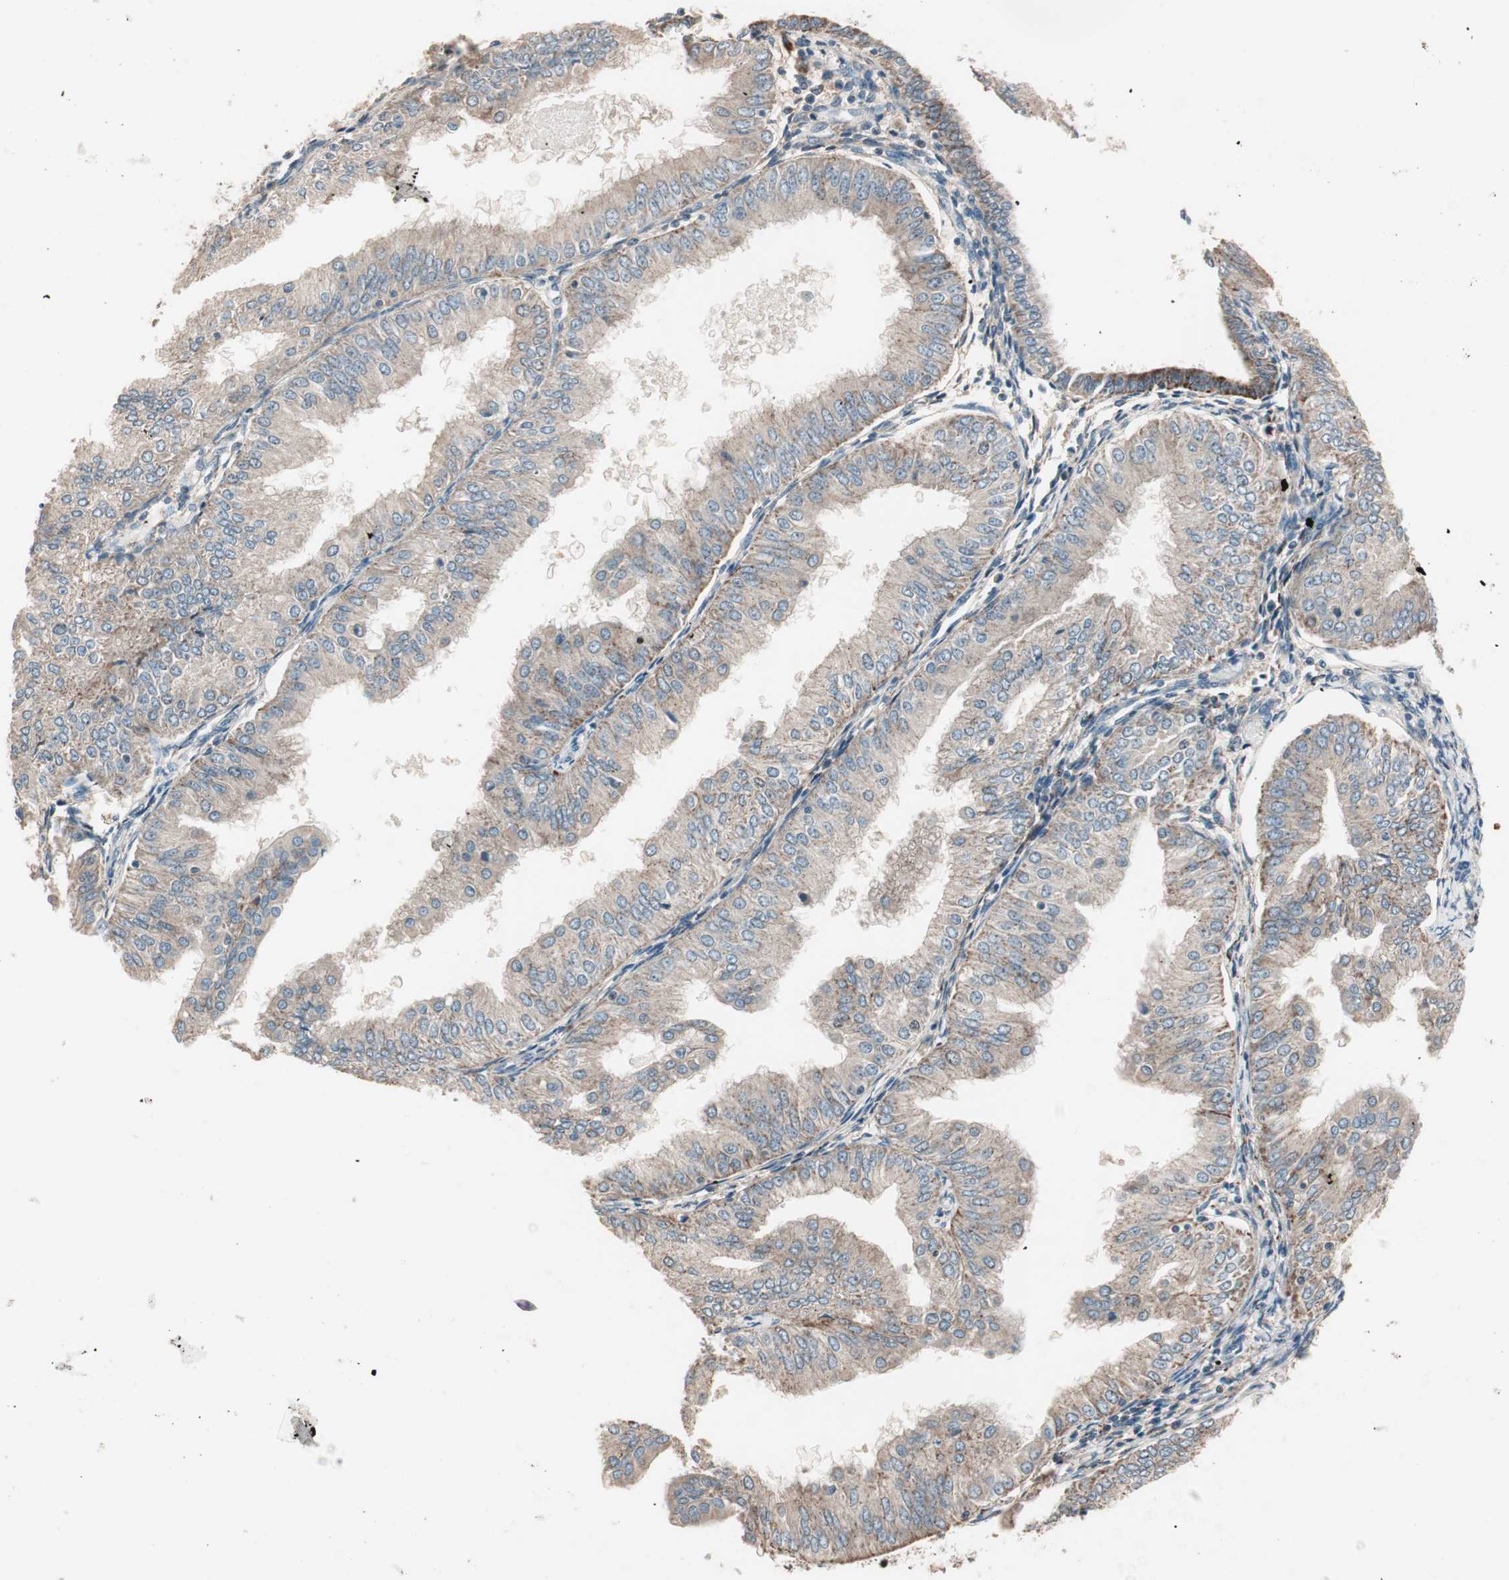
{"staining": {"intensity": "moderate", "quantity": ">75%", "location": "cytoplasmic/membranous"}, "tissue": "endometrial cancer", "cell_type": "Tumor cells", "image_type": "cancer", "snomed": [{"axis": "morphology", "description": "Adenocarcinoma, NOS"}, {"axis": "topography", "description": "Endometrium"}], "caption": "Tumor cells exhibit moderate cytoplasmic/membranous positivity in approximately >75% of cells in adenocarcinoma (endometrial).", "gene": "NFRKB", "patient": {"sex": "female", "age": 53}}